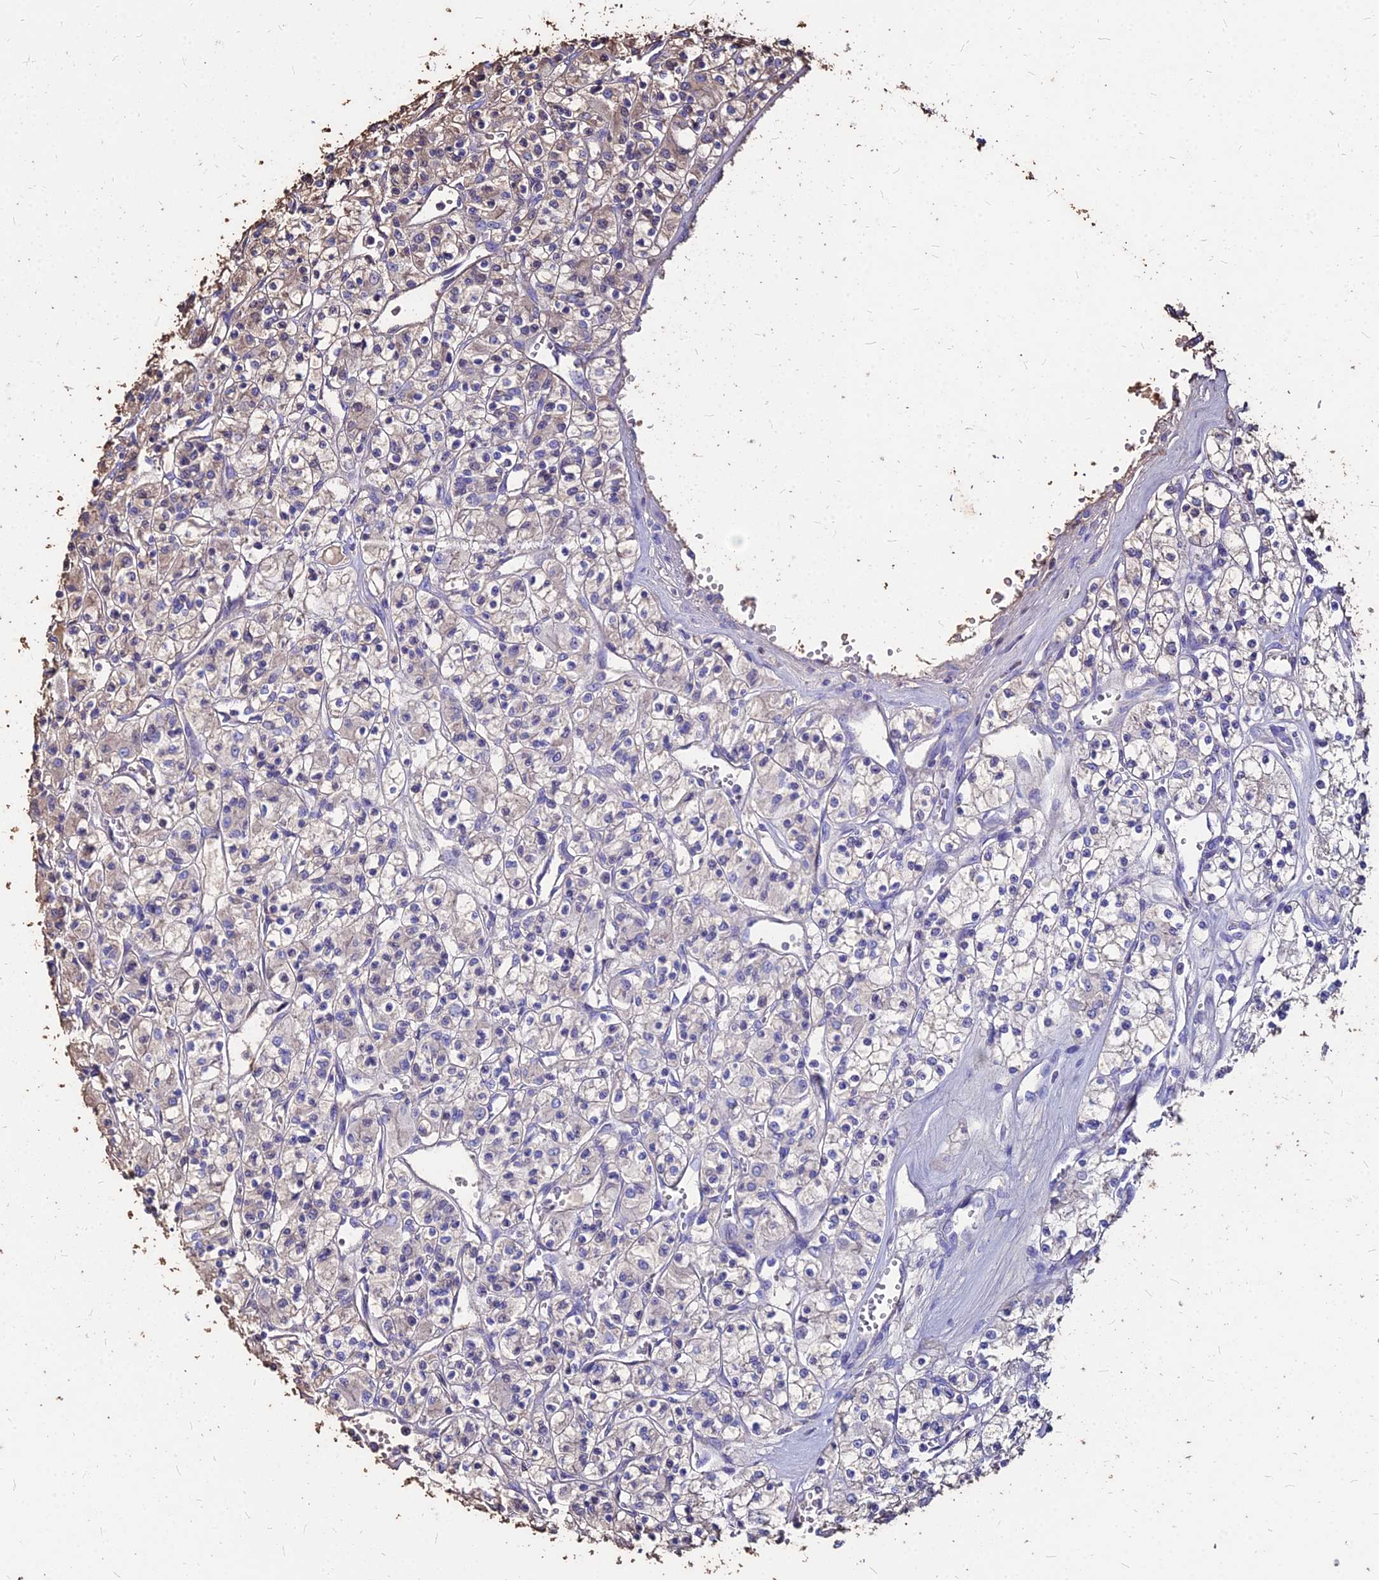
{"staining": {"intensity": "weak", "quantity": "<25%", "location": "cytoplasmic/membranous"}, "tissue": "renal cancer", "cell_type": "Tumor cells", "image_type": "cancer", "snomed": [{"axis": "morphology", "description": "Adenocarcinoma, NOS"}, {"axis": "topography", "description": "Kidney"}], "caption": "Renal cancer (adenocarcinoma) was stained to show a protein in brown. There is no significant positivity in tumor cells. (DAB (3,3'-diaminobenzidine) IHC, high magnification).", "gene": "NME5", "patient": {"sex": "female", "age": 59}}